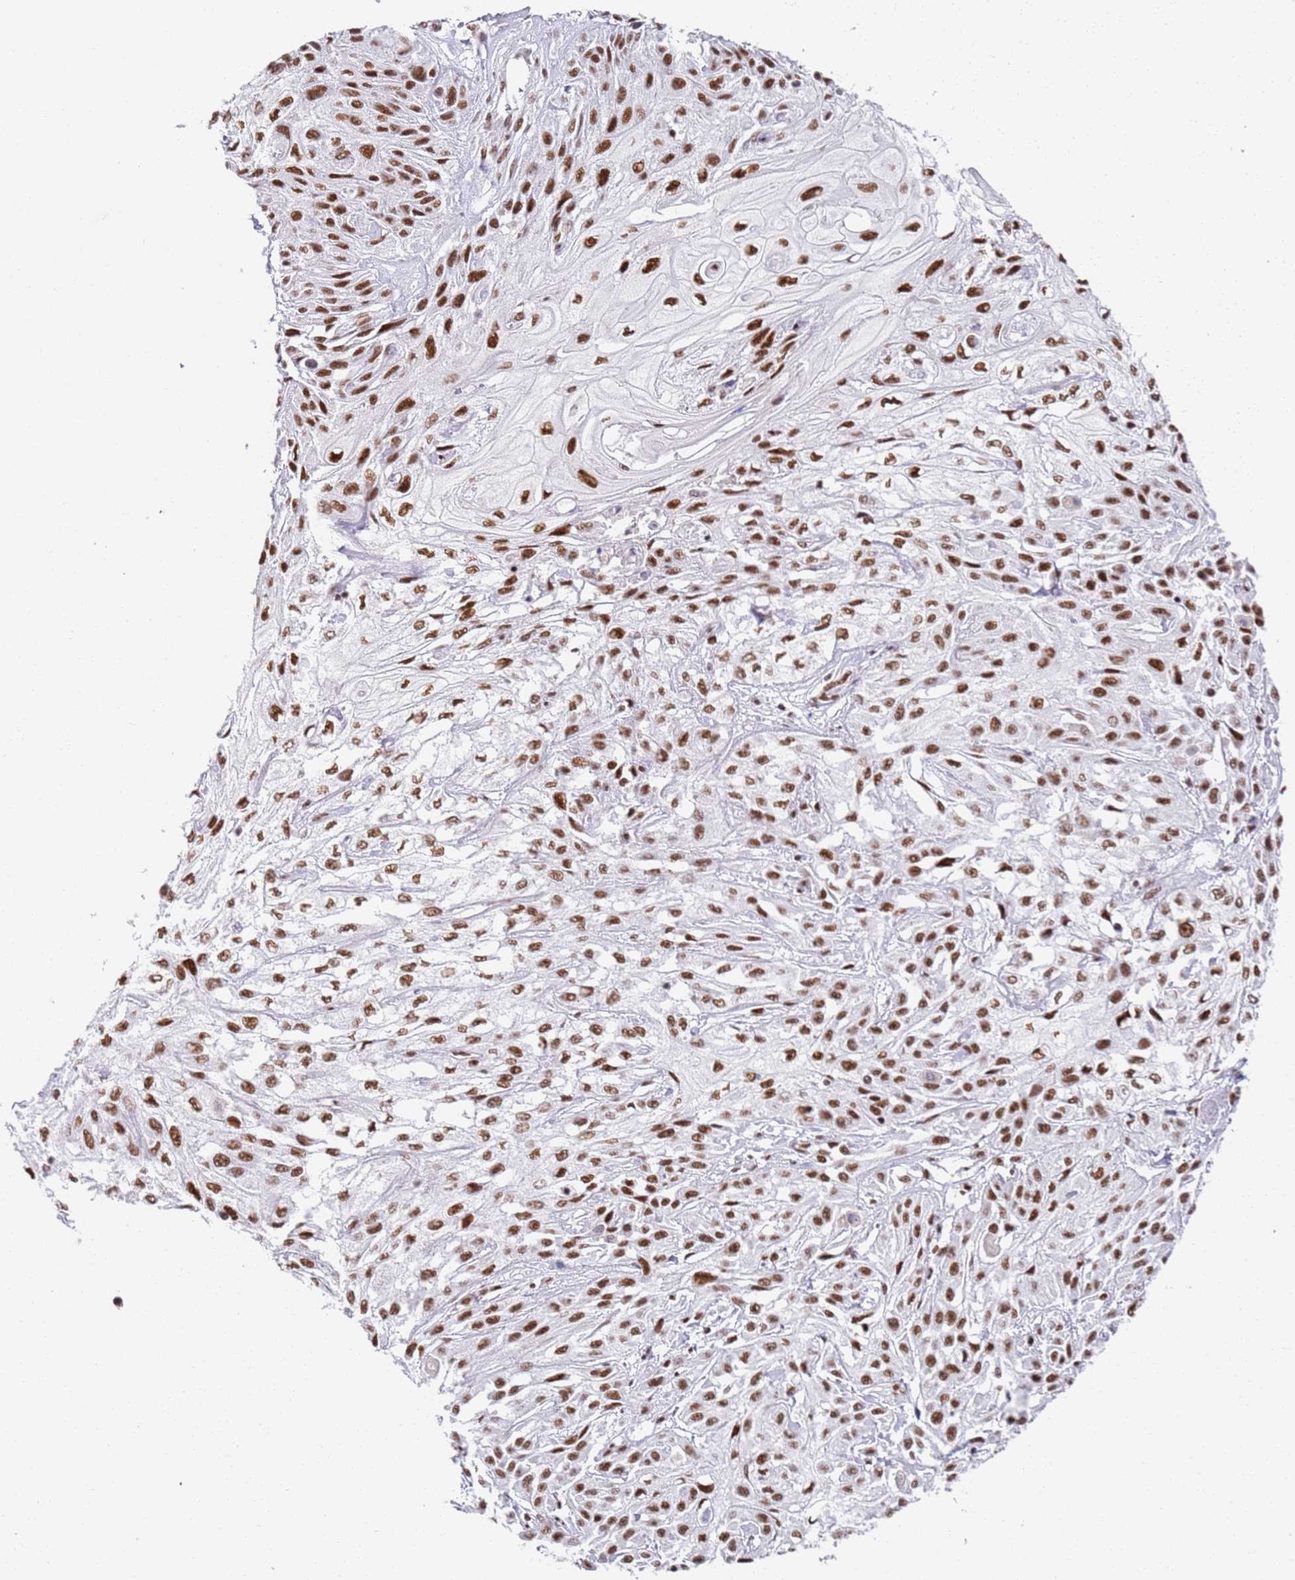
{"staining": {"intensity": "strong", "quantity": ">75%", "location": "nuclear"}, "tissue": "skin cancer", "cell_type": "Tumor cells", "image_type": "cancer", "snomed": [{"axis": "morphology", "description": "Squamous cell carcinoma, NOS"}, {"axis": "morphology", "description": "Squamous cell carcinoma, metastatic, NOS"}, {"axis": "topography", "description": "Skin"}, {"axis": "topography", "description": "Lymph node"}], "caption": "The image exhibits a brown stain indicating the presence of a protein in the nuclear of tumor cells in squamous cell carcinoma (skin).", "gene": "AKAP8L", "patient": {"sex": "male", "age": 75}}